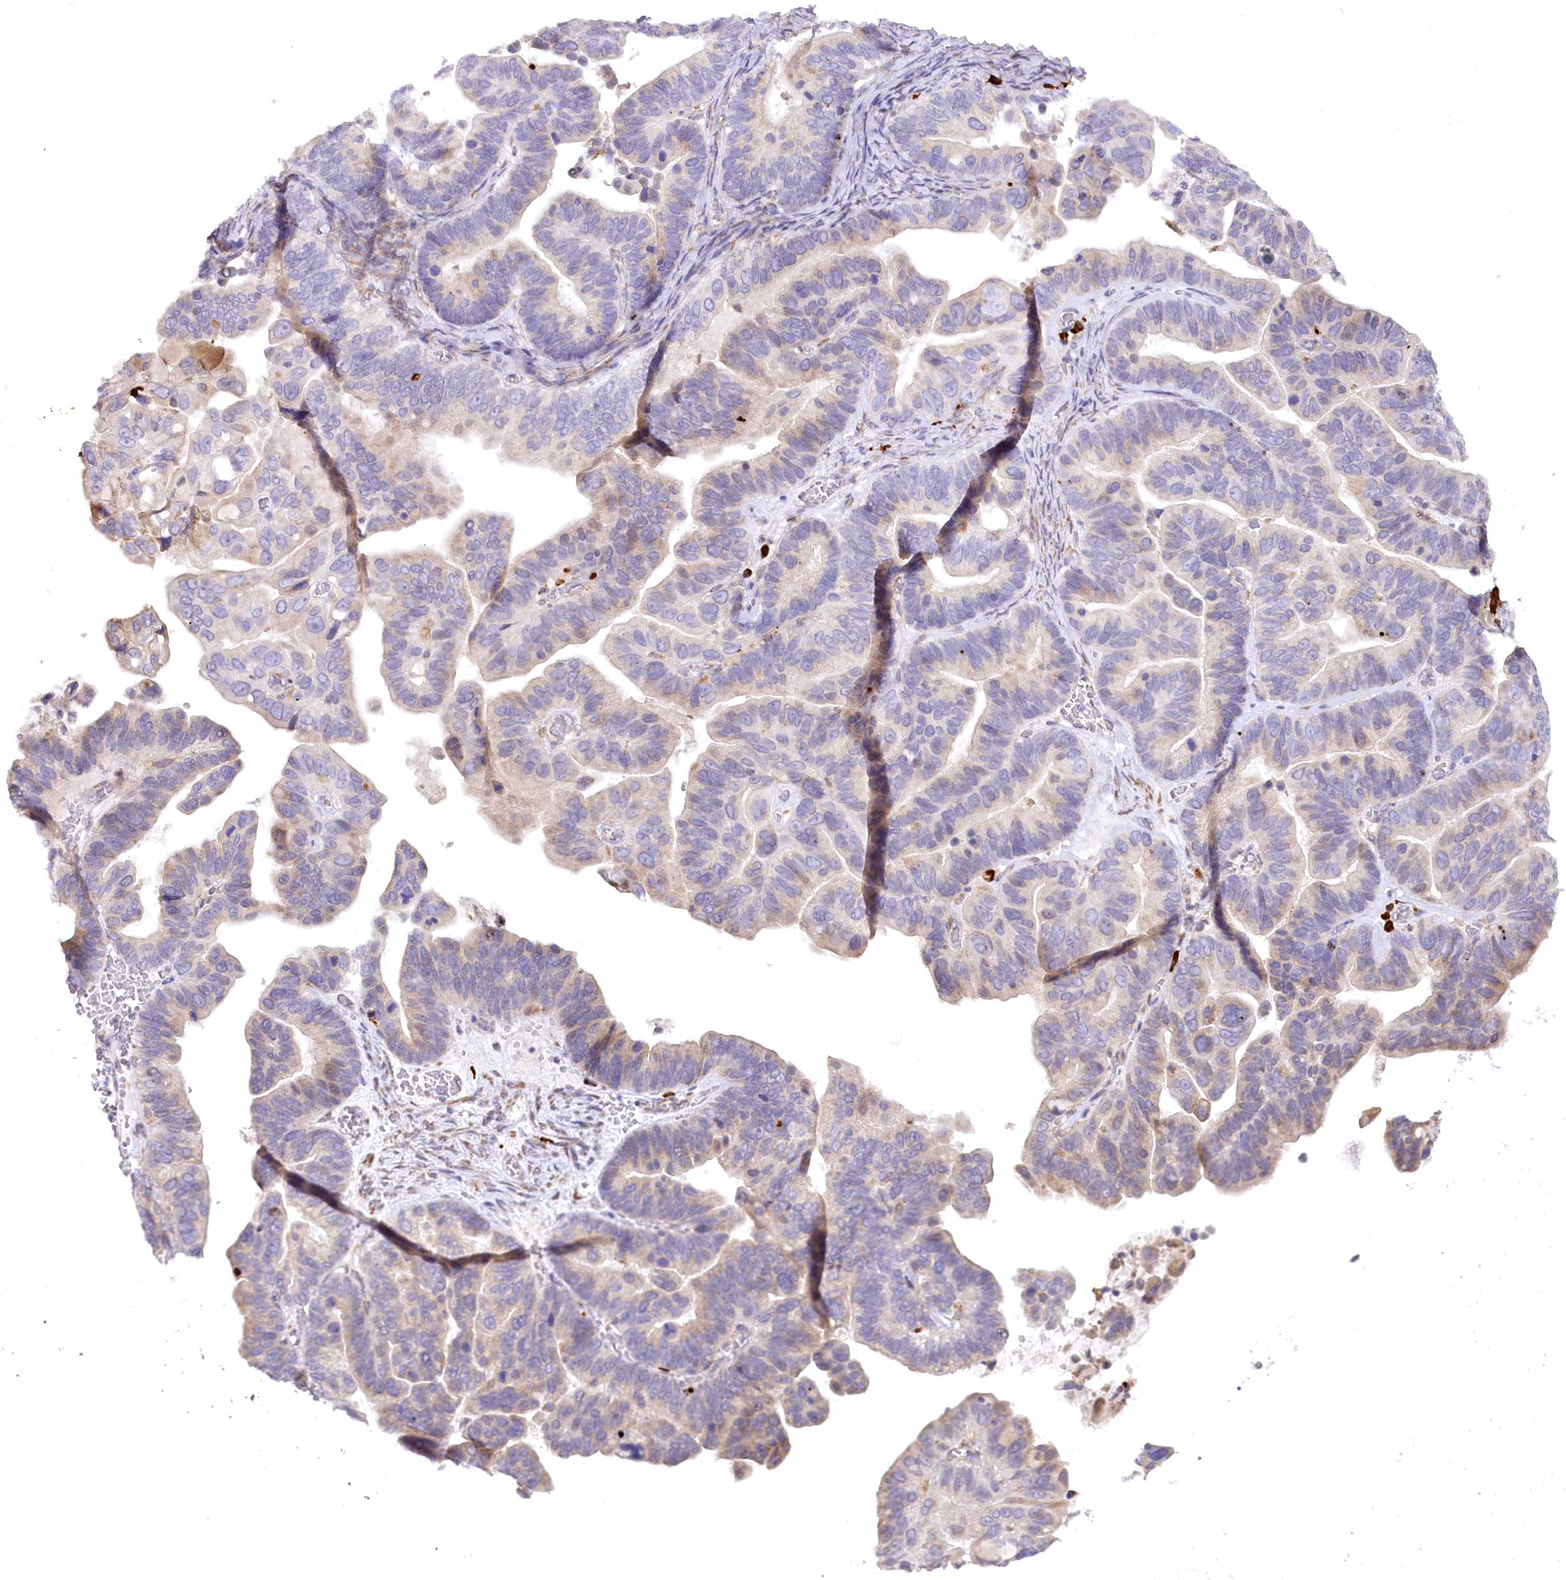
{"staining": {"intensity": "negative", "quantity": "none", "location": "none"}, "tissue": "ovarian cancer", "cell_type": "Tumor cells", "image_type": "cancer", "snomed": [{"axis": "morphology", "description": "Cystadenocarcinoma, serous, NOS"}, {"axis": "topography", "description": "Ovary"}], "caption": "This is a micrograph of immunohistochemistry (IHC) staining of ovarian serous cystadenocarcinoma, which shows no expression in tumor cells.", "gene": "NCKAP5", "patient": {"sex": "female", "age": 56}}